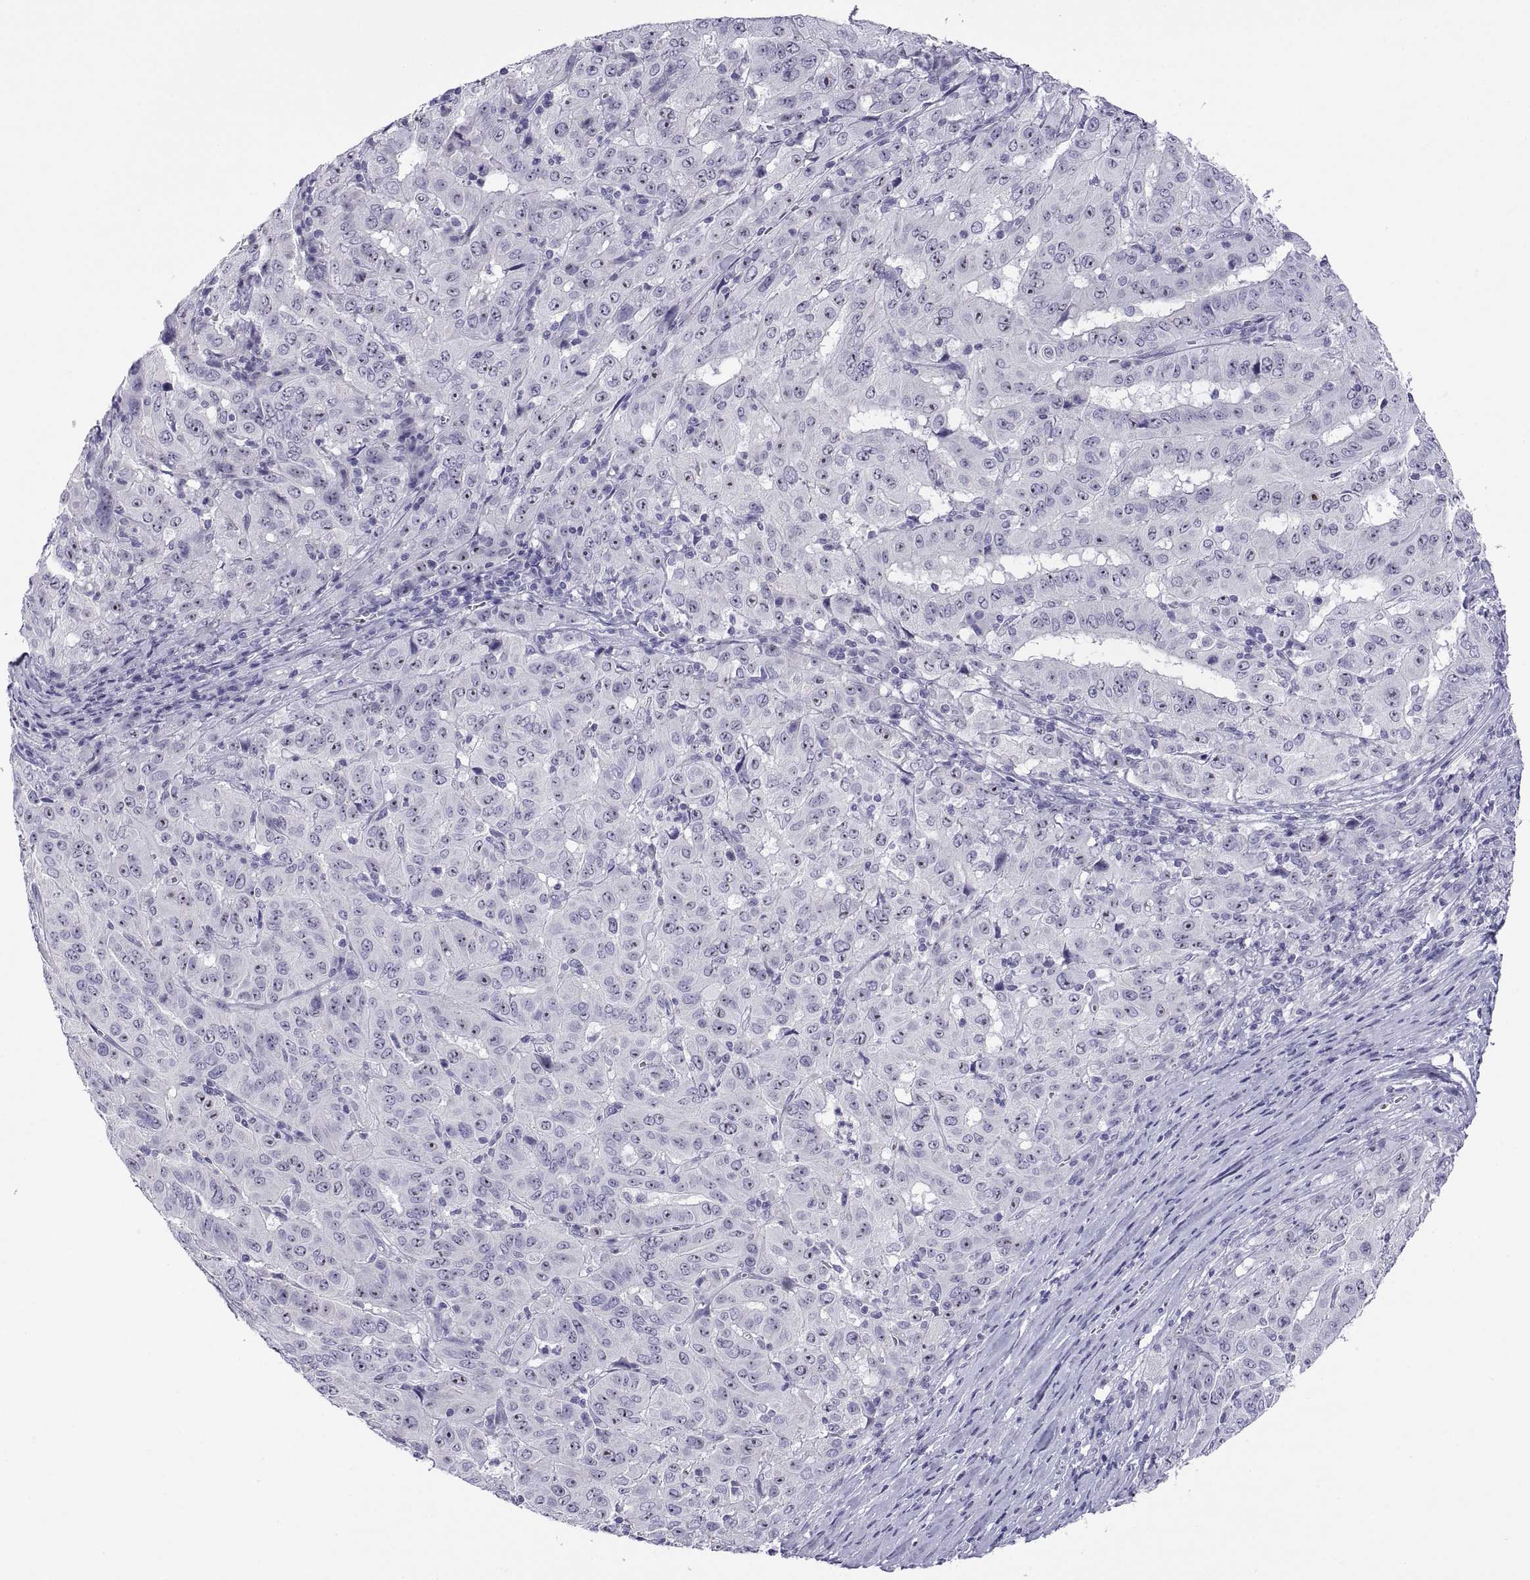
{"staining": {"intensity": "negative", "quantity": "none", "location": "none"}, "tissue": "pancreatic cancer", "cell_type": "Tumor cells", "image_type": "cancer", "snomed": [{"axis": "morphology", "description": "Adenocarcinoma, NOS"}, {"axis": "topography", "description": "Pancreas"}], "caption": "Protein analysis of pancreatic adenocarcinoma reveals no significant positivity in tumor cells.", "gene": "VSX2", "patient": {"sex": "male", "age": 63}}